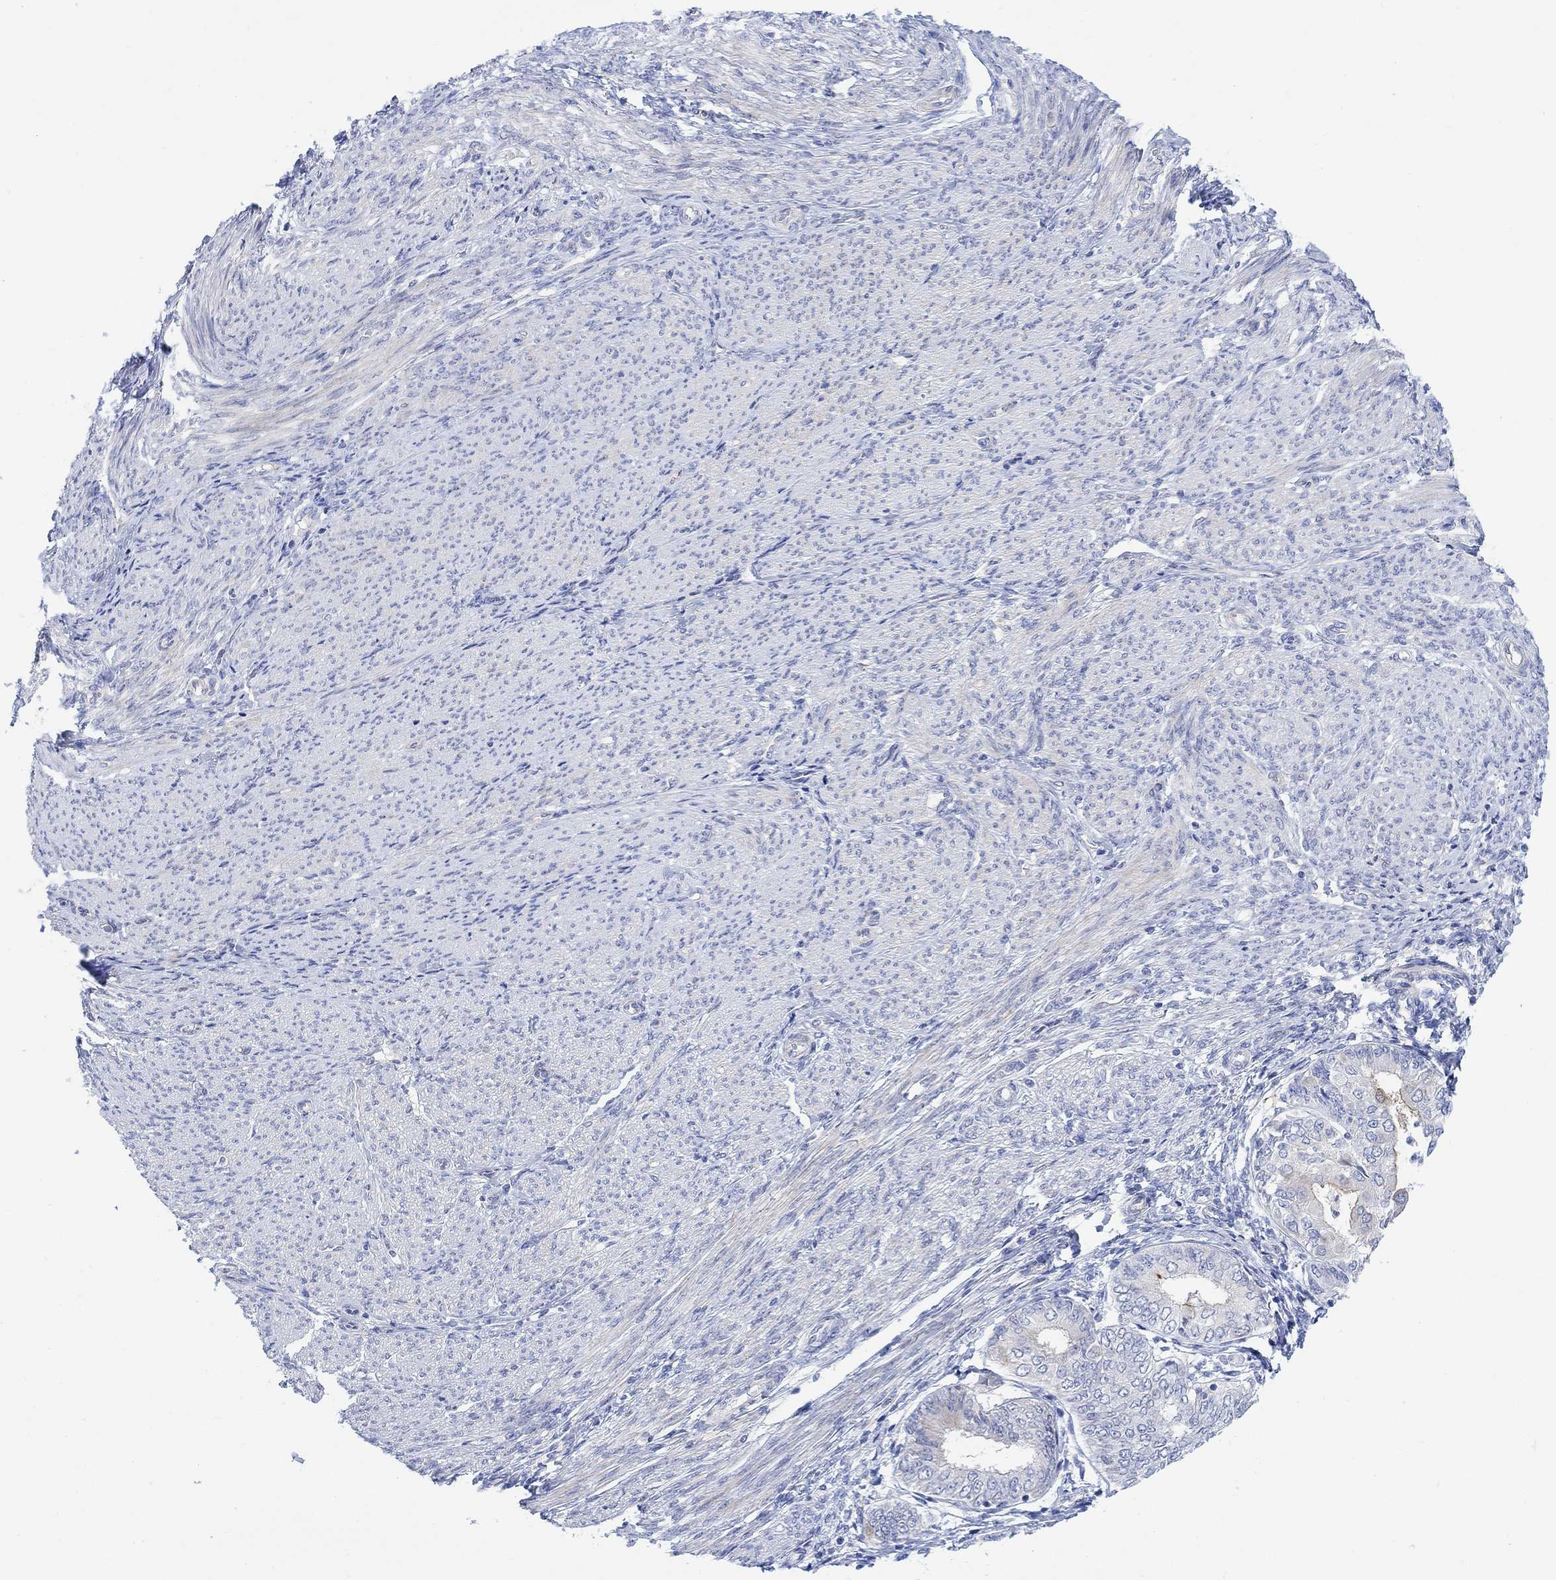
{"staining": {"intensity": "negative", "quantity": "none", "location": "none"}, "tissue": "endometrial cancer", "cell_type": "Tumor cells", "image_type": "cancer", "snomed": [{"axis": "morphology", "description": "Adenocarcinoma, NOS"}, {"axis": "topography", "description": "Endometrium"}], "caption": "High magnification brightfield microscopy of adenocarcinoma (endometrial) stained with DAB (3,3'-diaminobenzidine) (brown) and counterstained with hematoxylin (blue): tumor cells show no significant positivity.", "gene": "TLDC2", "patient": {"sex": "female", "age": 68}}